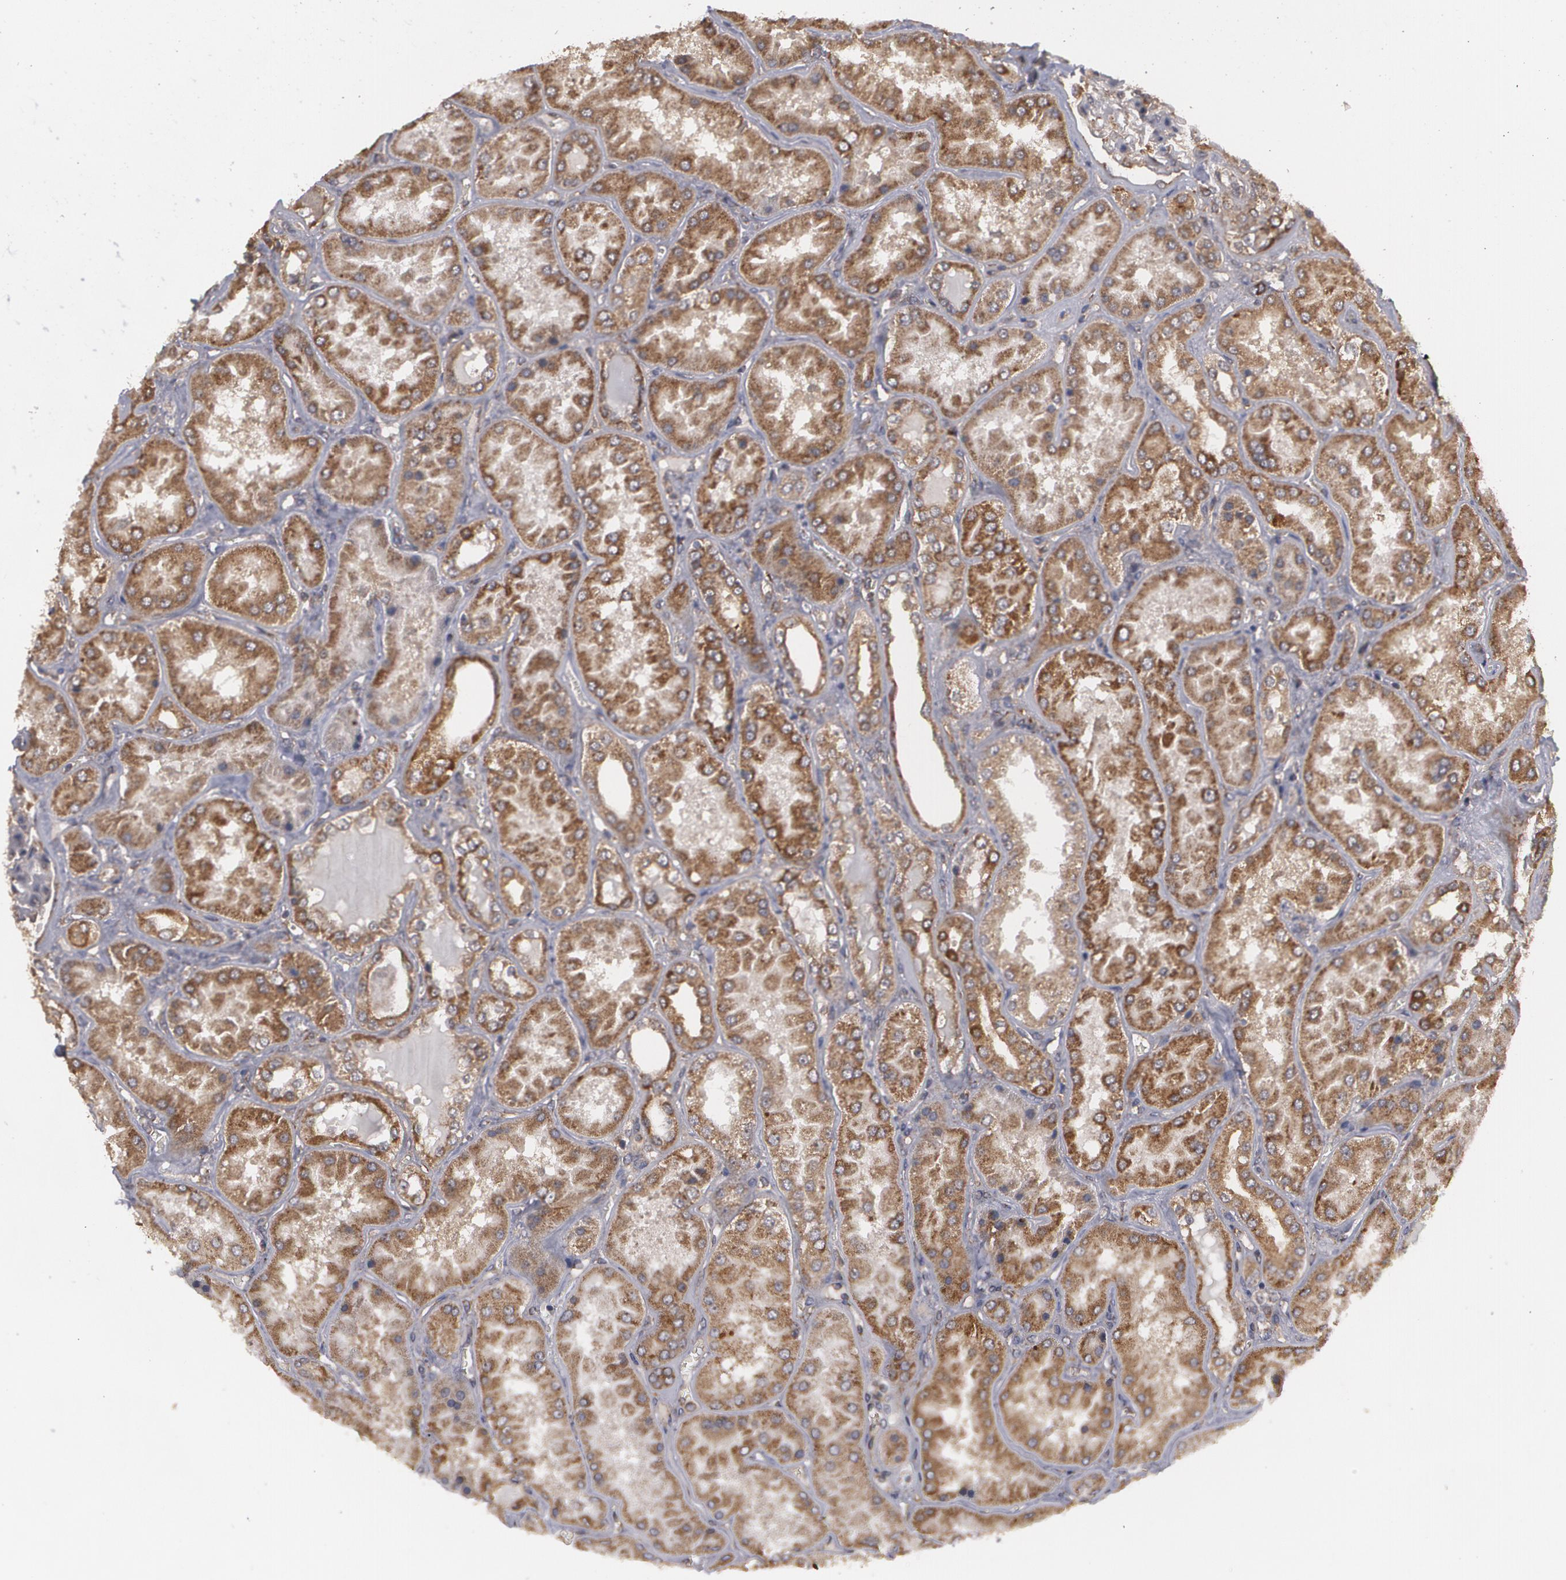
{"staining": {"intensity": "moderate", "quantity": "<25%", "location": "cytoplasmic/membranous"}, "tissue": "kidney", "cell_type": "Cells in glomeruli", "image_type": "normal", "snomed": [{"axis": "morphology", "description": "Normal tissue, NOS"}, {"axis": "topography", "description": "Kidney"}], "caption": "IHC image of unremarkable kidney stained for a protein (brown), which demonstrates low levels of moderate cytoplasmic/membranous expression in approximately <25% of cells in glomeruli.", "gene": "BMP6", "patient": {"sex": "female", "age": 56}}